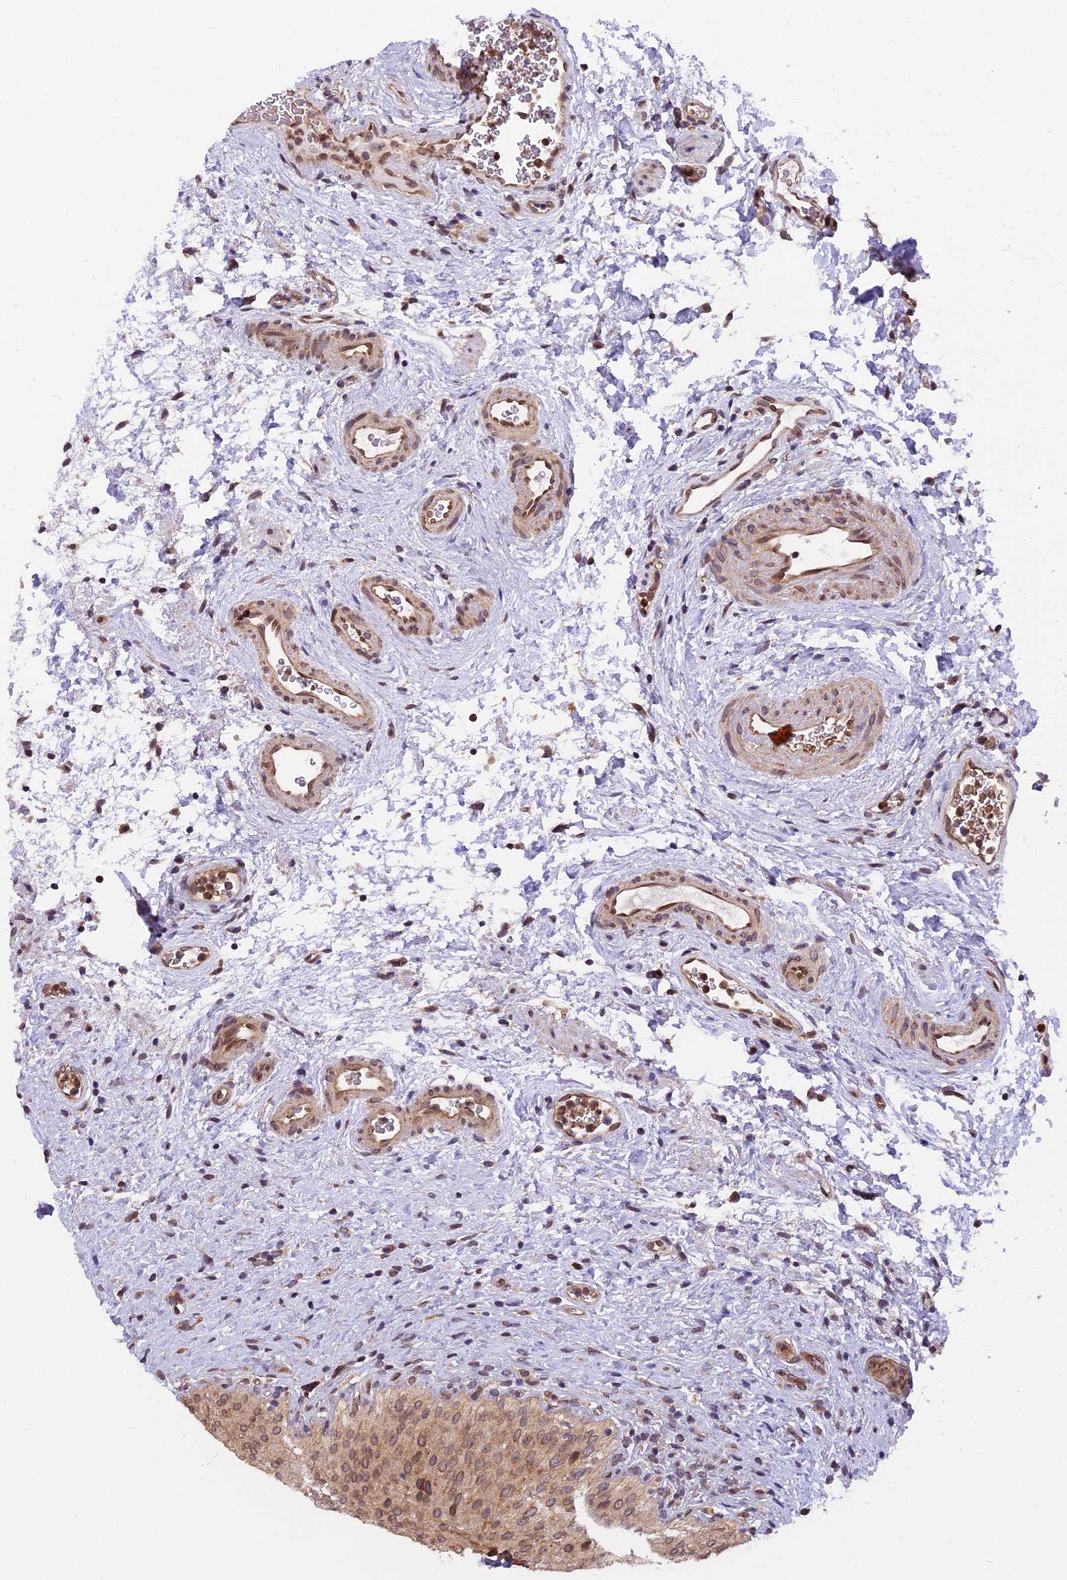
{"staining": {"intensity": "strong", "quantity": ">75%", "location": "cytoplasmic/membranous"}, "tissue": "urinary bladder", "cell_type": "Urothelial cells", "image_type": "normal", "snomed": [{"axis": "morphology", "description": "Normal tissue, NOS"}, {"axis": "morphology", "description": "Urothelial carcinoma, High grade"}, {"axis": "topography", "description": "Urinary bladder"}], "caption": "Immunohistochemistry (IHC) of normal human urinary bladder displays high levels of strong cytoplasmic/membranous expression in about >75% of urothelial cells. The staining was performed using DAB (3,3'-diaminobenzidine), with brown indicating positive protein expression. Nuclei are stained blue with hematoxylin.", "gene": "CHMP2A", "patient": {"sex": "male", "age": 46}}